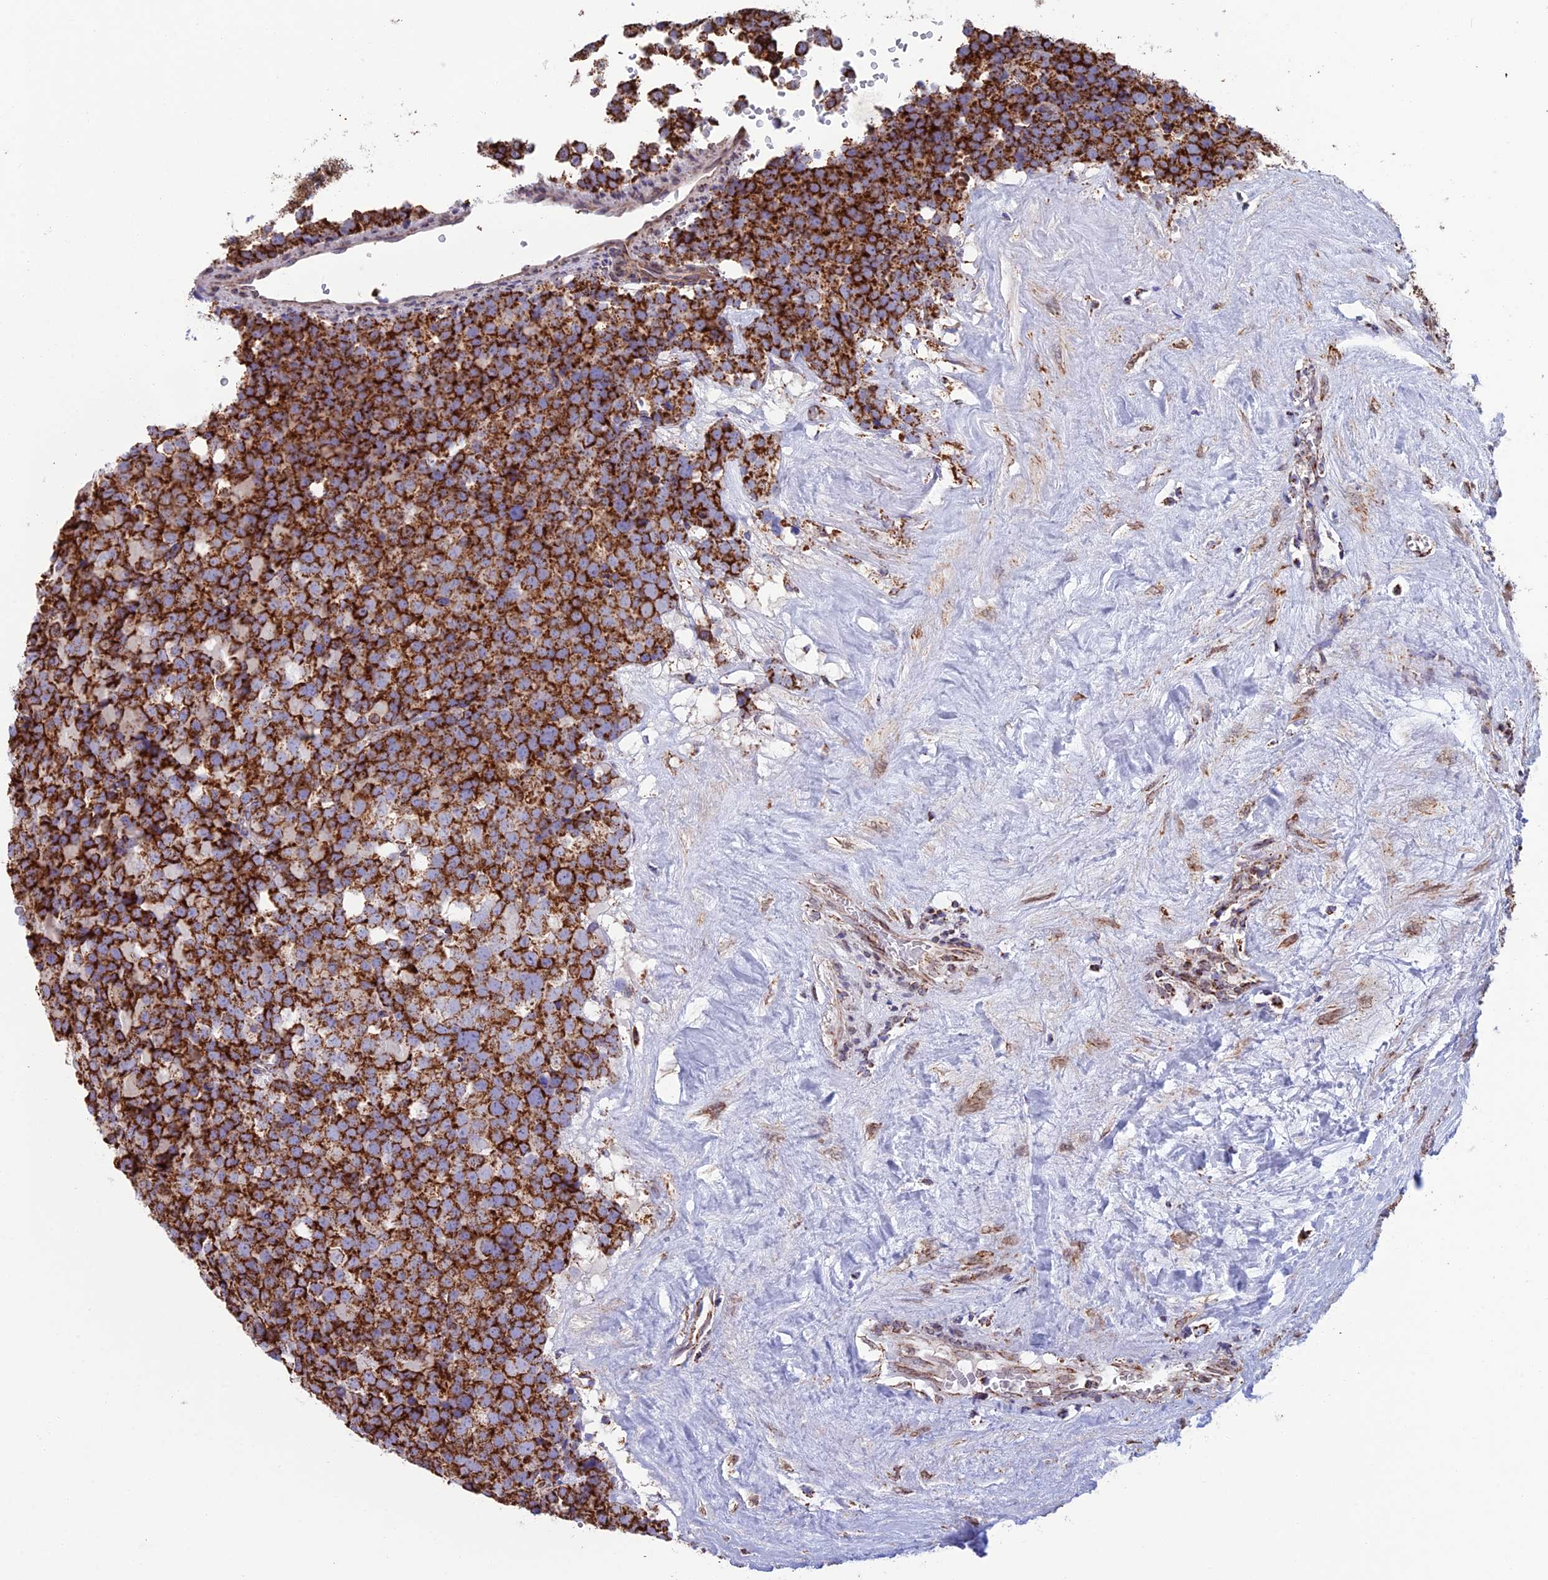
{"staining": {"intensity": "strong", "quantity": ">75%", "location": "cytoplasmic/membranous"}, "tissue": "testis cancer", "cell_type": "Tumor cells", "image_type": "cancer", "snomed": [{"axis": "morphology", "description": "Seminoma, NOS"}, {"axis": "topography", "description": "Testis"}], "caption": "A high-resolution photomicrograph shows immunohistochemistry staining of seminoma (testis), which reveals strong cytoplasmic/membranous positivity in about >75% of tumor cells.", "gene": "CS", "patient": {"sex": "male", "age": 71}}